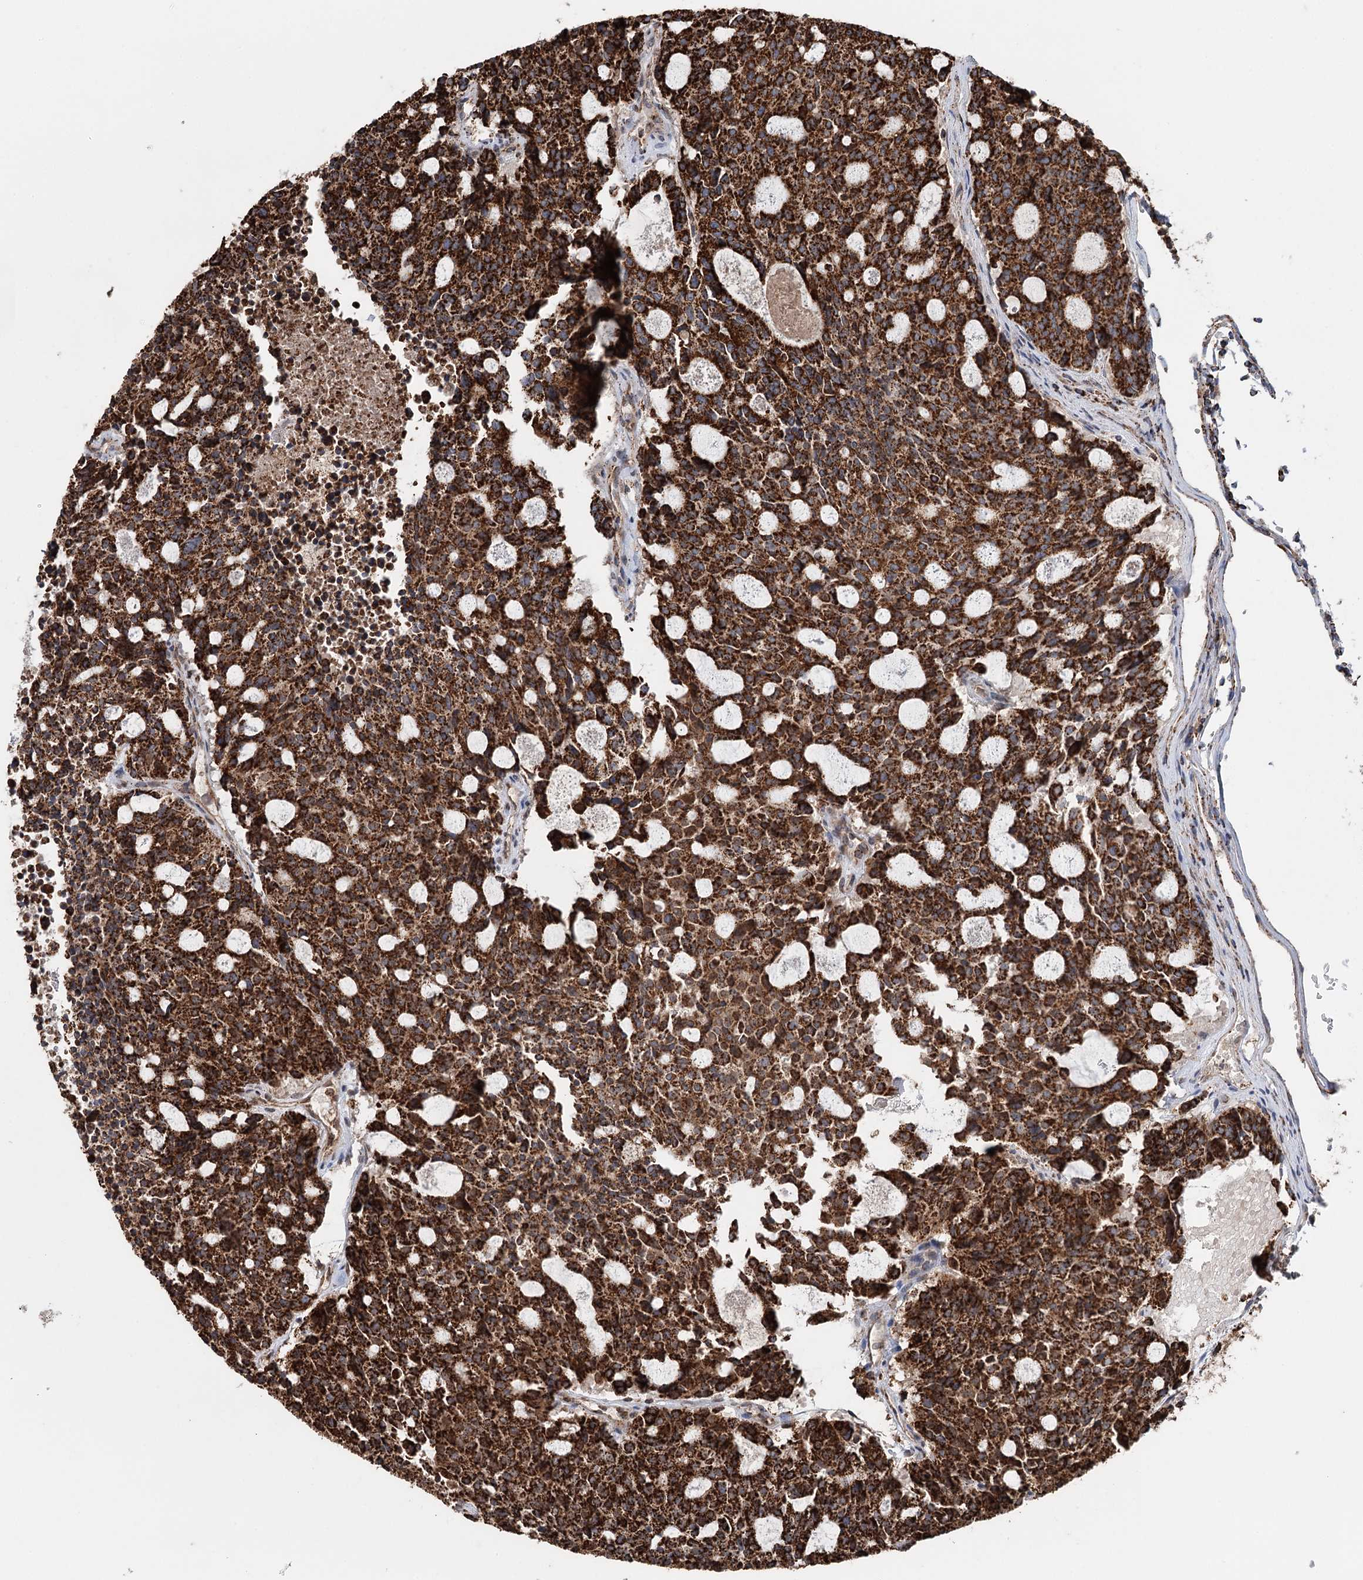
{"staining": {"intensity": "strong", "quantity": ">75%", "location": "cytoplasmic/membranous"}, "tissue": "carcinoid", "cell_type": "Tumor cells", "image_type": "cancer", "snomed": [{"axis": "morphology", "description": "Carcinoid, malignant, NOS"}, {"axis": "topography", "description": "Pancreas"}], "caption": "Strong cytoplasmic/membranous staining for a protein is appreciated in approximately >75% of tumor cells of carcinoid using IHC.", "gene": "APH1A", "patient": {"sex": "female", "age": 54}}